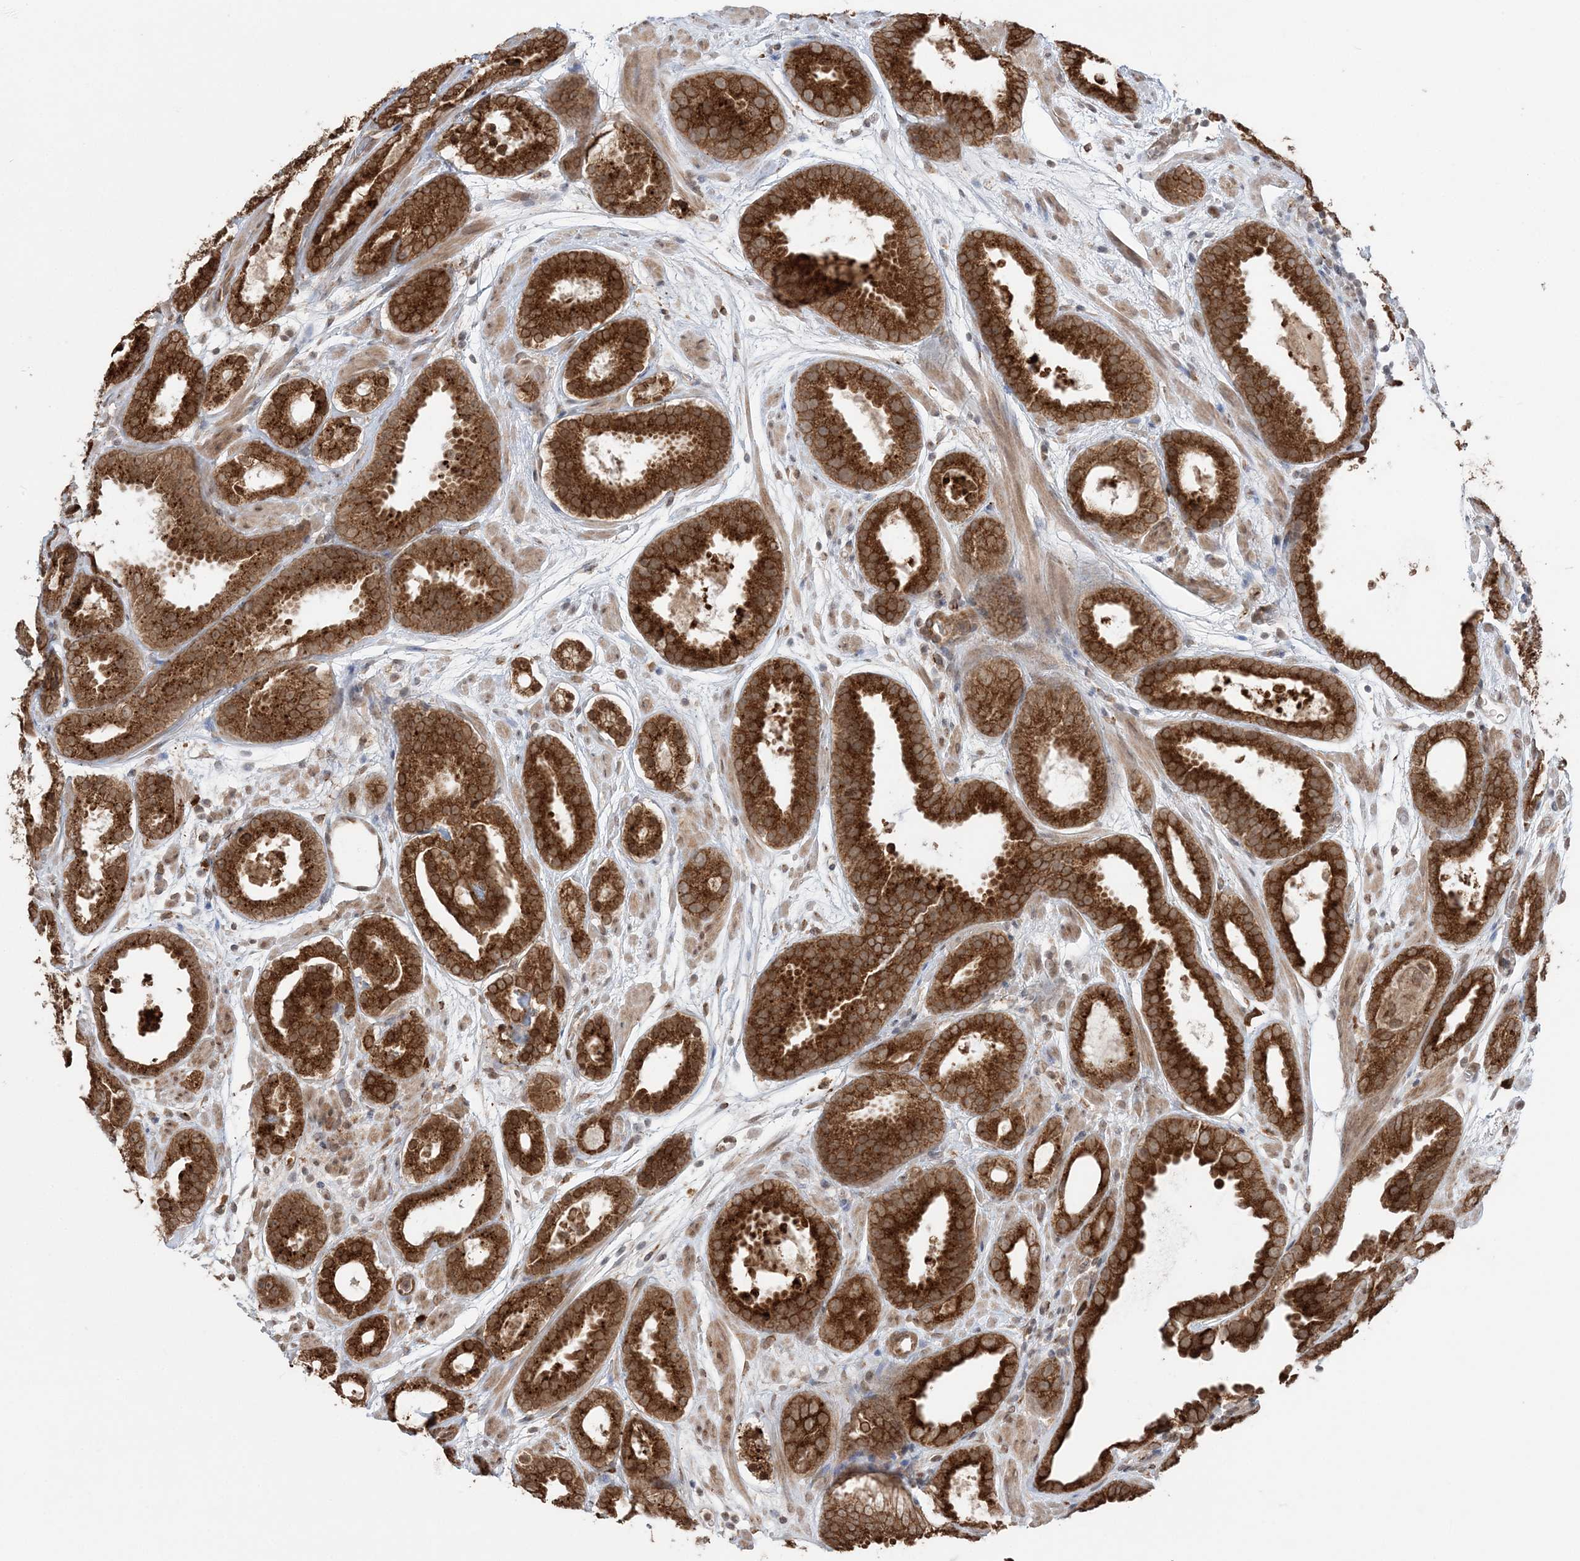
{"staining": {"intensity": "strong", "quantity": ">75%", "location": "cytoplasmic/membranous"}, "tissue": "prostate cancer", "cell_type": "Tumor cells", "image_type": "cancer", "snomed": [{"axis": "morphology", "description": "Adenocarcinoma, Low grade"}, {"axis": "topography", "description": "Prostate"}], "caption": "The image exhibits staining of low-grade adenocarcinoma (prostate), revealing strong cytoplasmic/membranous protein staining (brown color) within tumor cells.", "gene": "TMED10", "patient": {"sex": "male", "age": 69}}